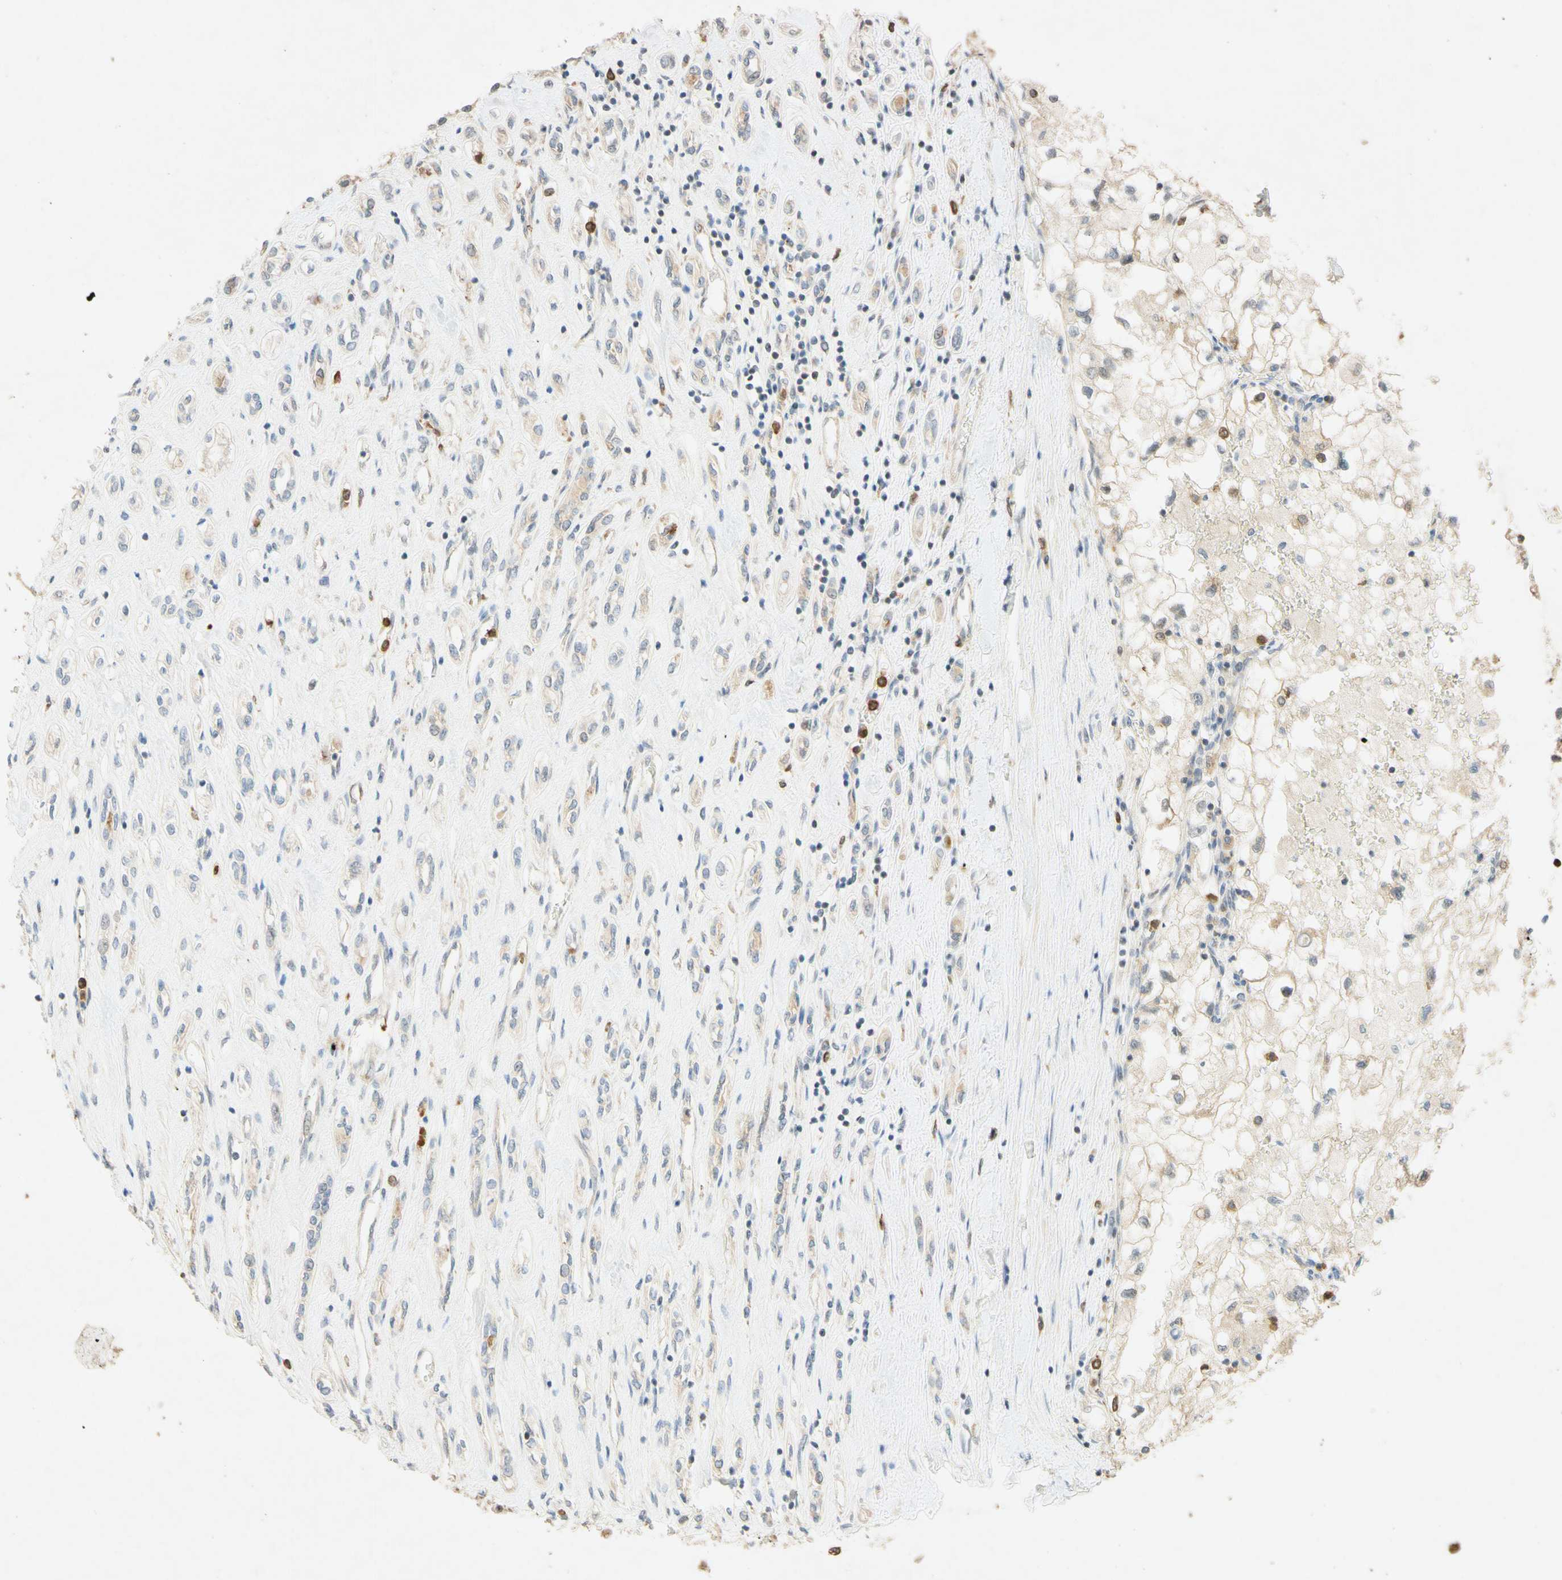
{"staining": {"intensity": "weak", "quantity": "<25%", "location": "cytoplasmic/membranous"}, "tissue": "renal cancer", "cell_type": "Tumor cells", "image_type": "cancer", "snomed": [{"axis": "morphology", "description": "Adenocarcinoma, NOS"}, {"axis": "topography", "description": "Kidney"}], "caption": "Immunohistochemical staining of human adenocarcinoma (renal) reveals no significant staining in tumor cells.", "gene": "GATA1", "patient": {"sex": "female", "age": 70}}